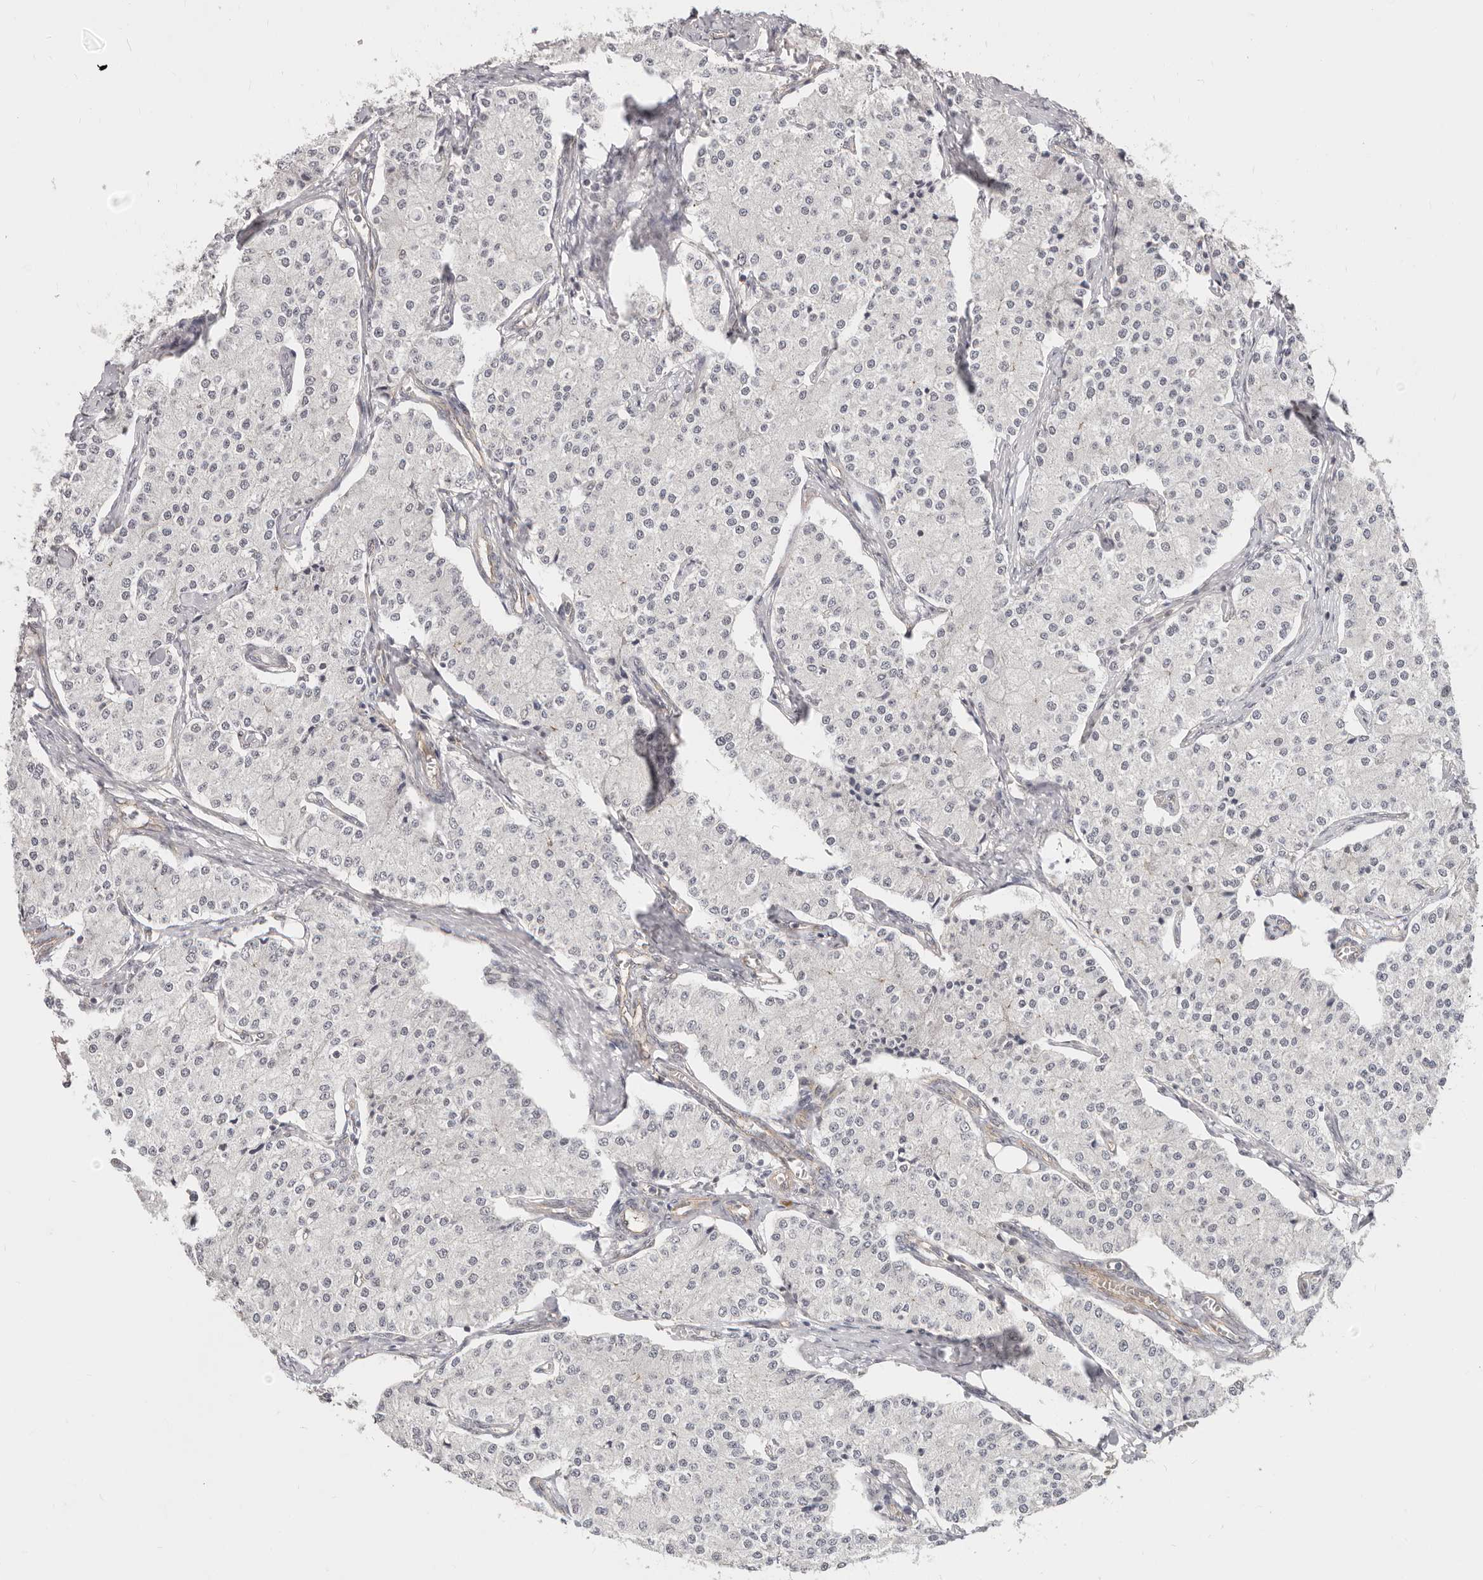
{"staining": {"intensity": "negative", "quantity": "none", "location": "none"}, "tissue": "carcinoid", "cell_type": "Tumor cells", "image_type": "cancer", "snomed": [{"axis": "morphology", "description": "Carcinoid, malignant, NOS"}, {"axis": "topography", "description": "Colon"}], "caption": "DAB (3,3'-diaminobenzidine) immunohistochemical staining of human carcinoid displays no significant staining in tumor cells. (Stains: DAB immunohistochemistry (IHC) with hematoxylin counter stain, Microscopy: brightfield microscopy at high magnification).", "gene": "USP49", "patient": {"sex": "female", "age": 52}}